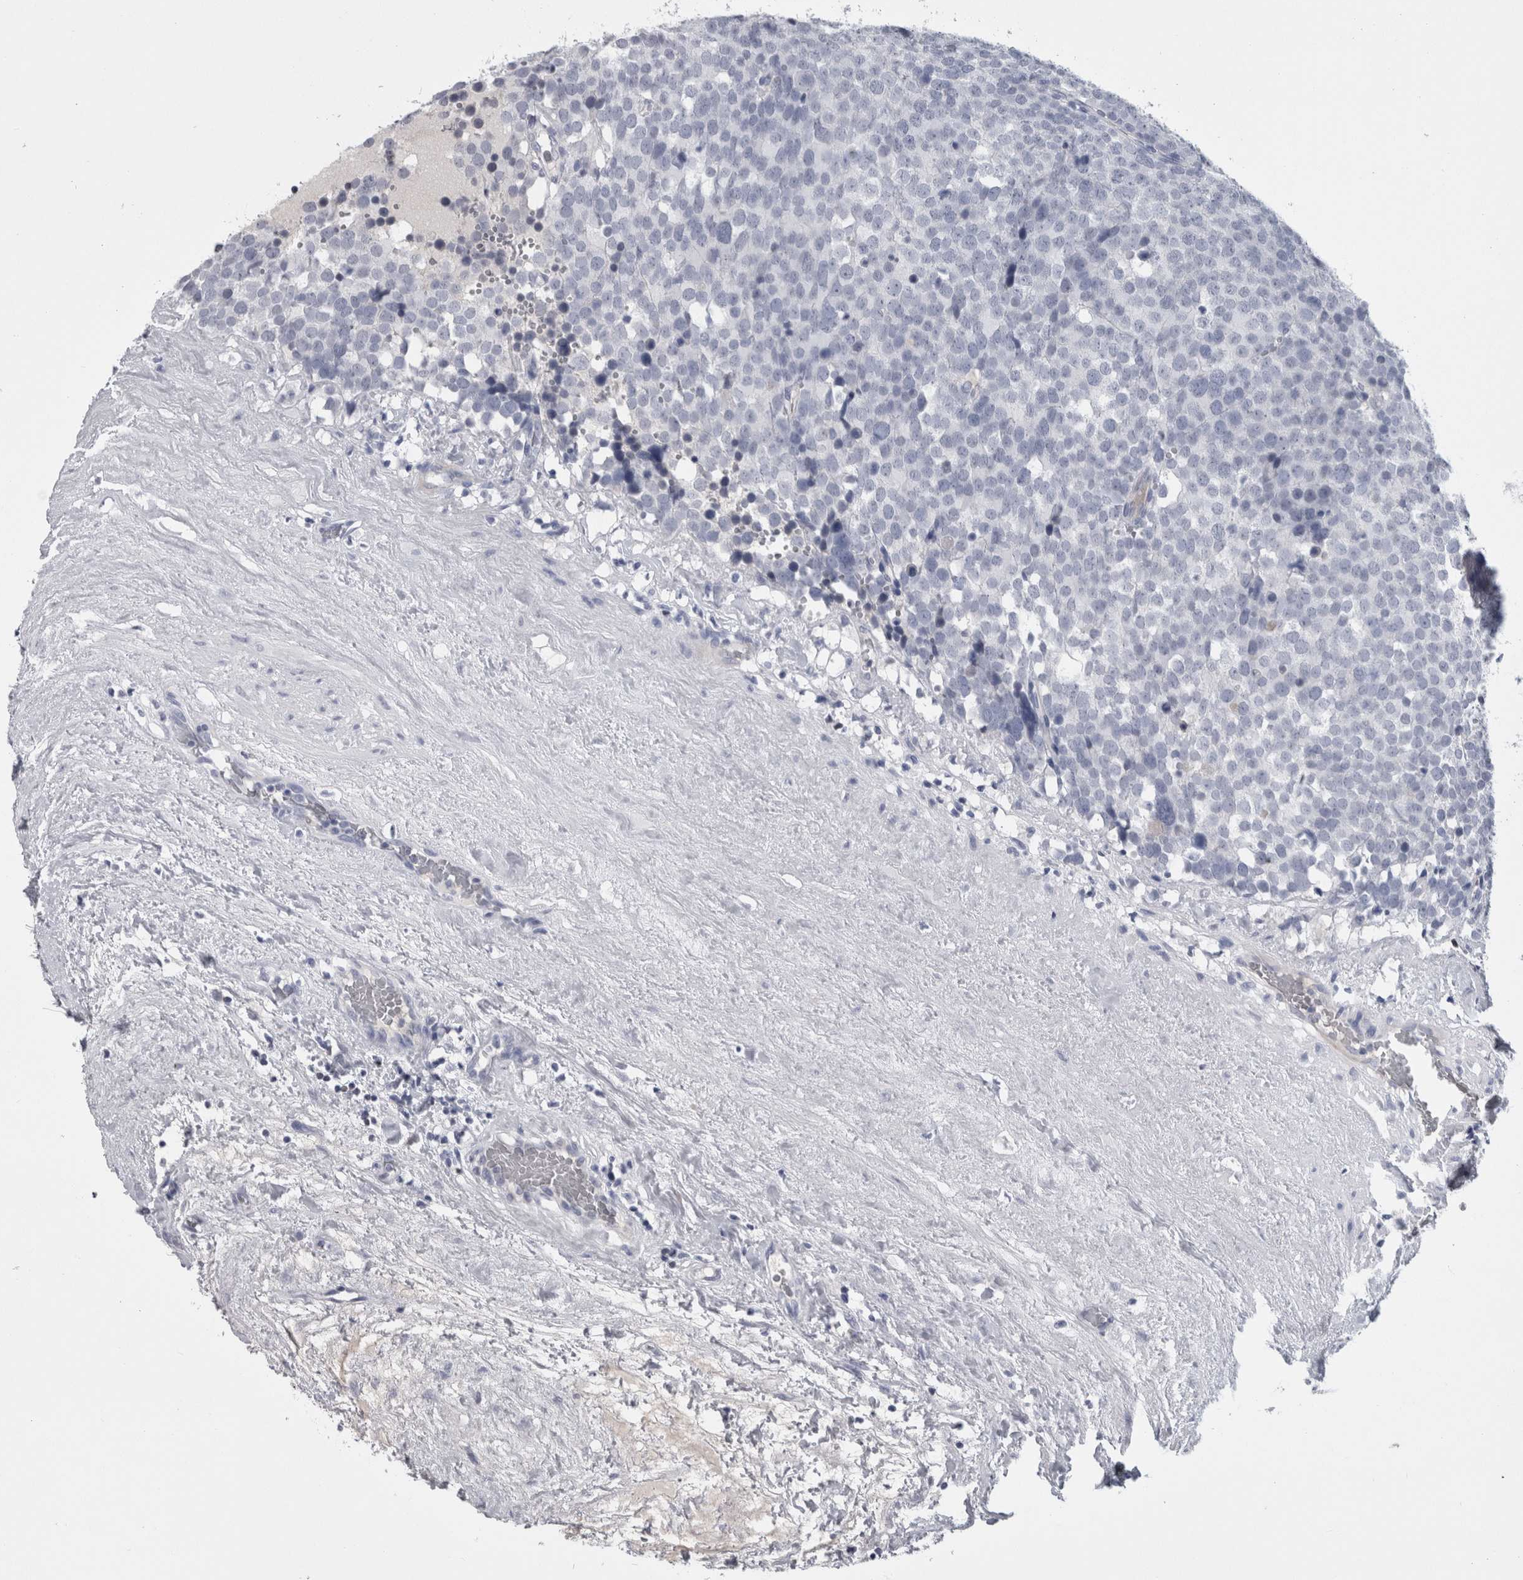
{"staining": {"intensity": "negative", "quantity": "none", "location": "none"}, "tissue": "testis cancer", "cell_type": "Tumor cells", "image_type": "cancer", "snomed": [{"axis": "morphology", "description": "Seminoma, NOS"}, {"axis": "topography", "description": "Testis"}], "caption": "Immunohistochemistry image of neoplastic tissue: seminoma (testis) stained with DAB (3,3'-diaminobenzidine) exhibits no significant protein positivity in tumor cells.", "gene": "PAX5", "patient": {"sex": "male", "age": 71}}